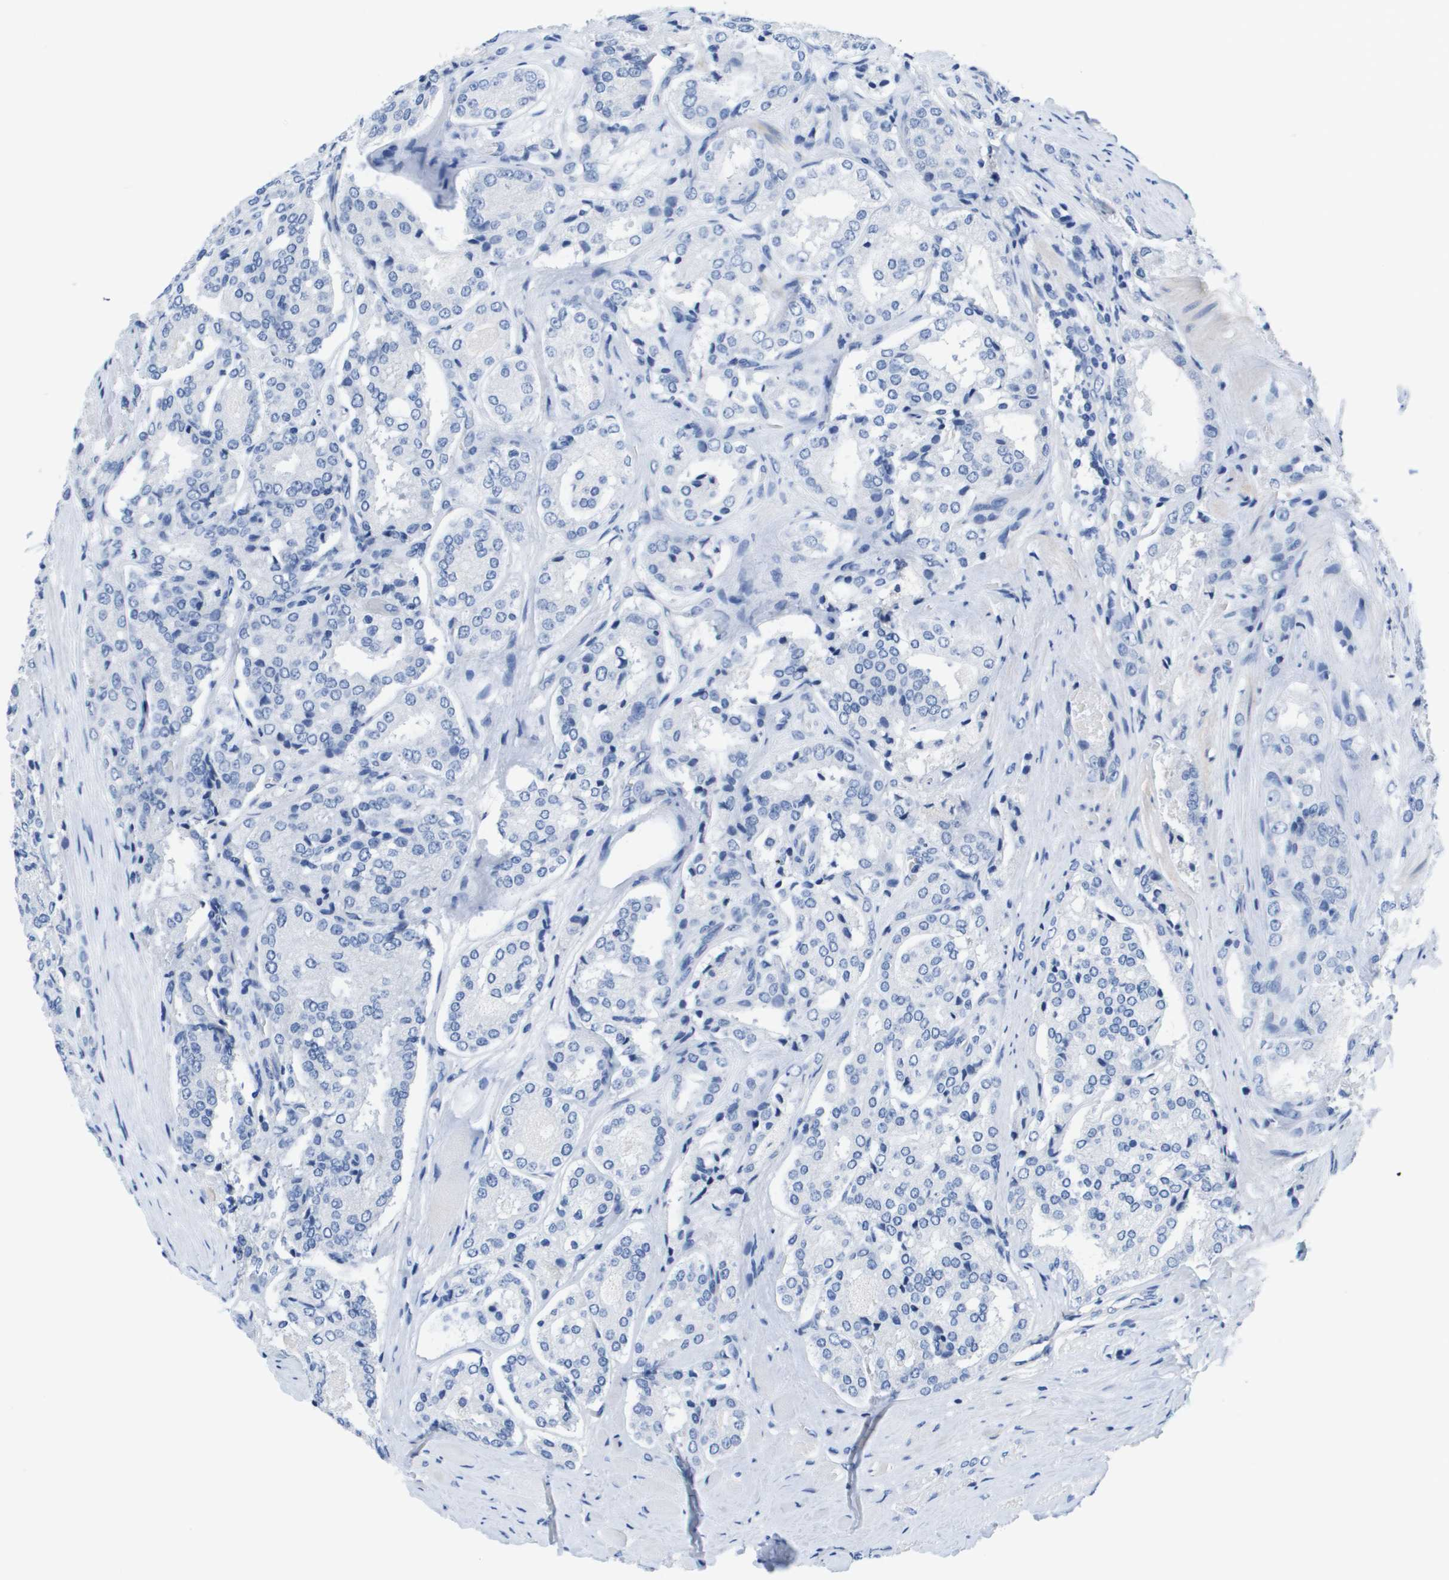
{"staining": {"intensity": "negative", "quantity": "none", "location": "none"}, "tissue": "prostate cancer", "cell_type": "Tumor cells", "image_type": "cancer", "snomed": [{"axis": "morphology", "description": "Adenocarcinoma, High grade"}, {"axis": "topography", "description": "Prostate"}], "caption": "Adenocarcinoma (high-grade) (prostate) was stained to show a protein in brown. There is no significant expression in tumor cells.", "gene": "APOA1", "patient": {"sex": "male", "age": 65}}